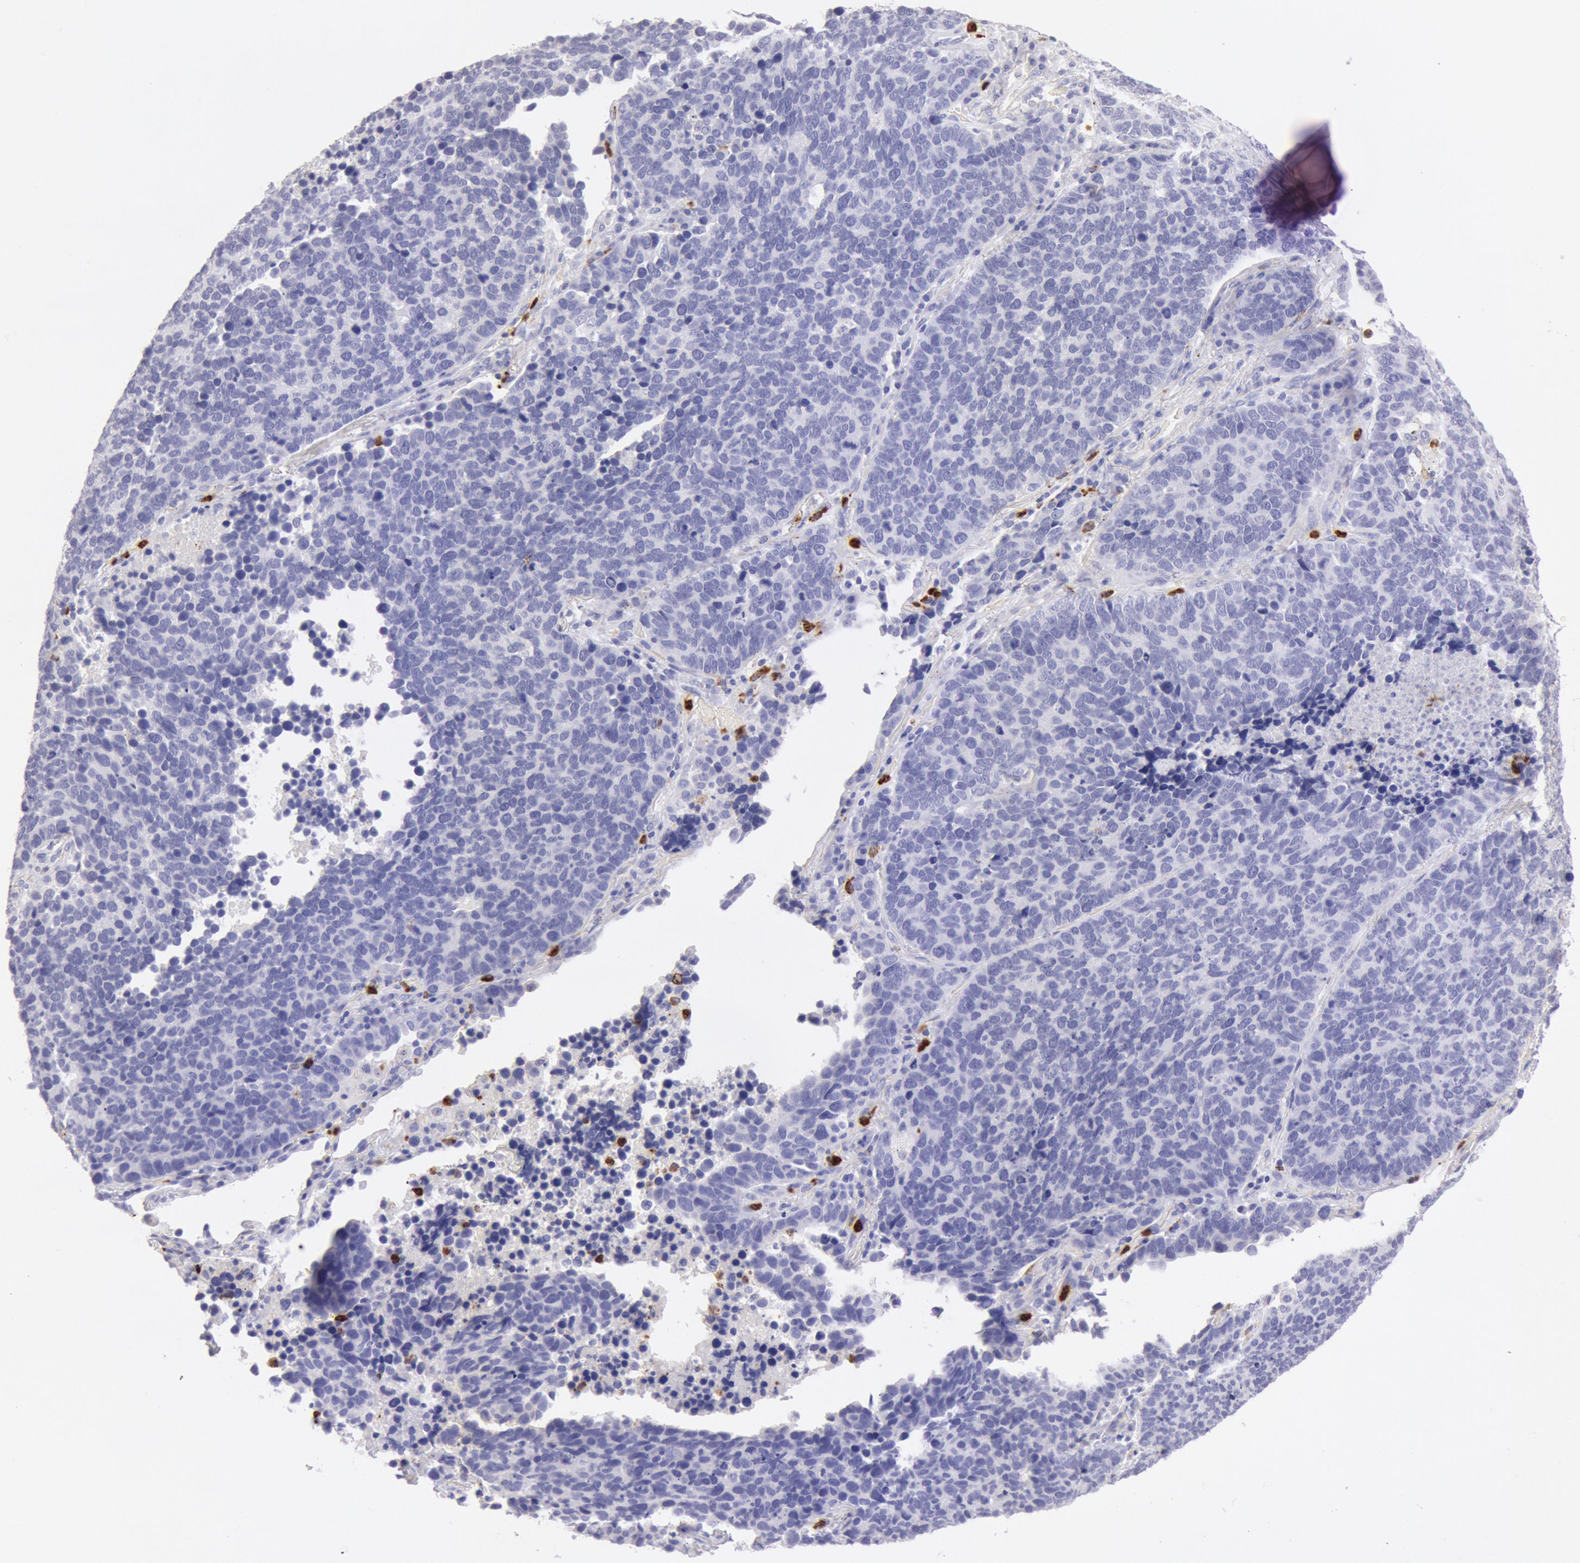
{"staining": {"intensity": "negative", "quantity": "none", "location": "none"}, "tissue": "lung cancer", "cell_type": "Tumor cells", "image_type": "cancer", "snomed": [{"axis": "morphology", "description": "Neoplasm, malignant, NOS"}, {"axis": "topography", "description": "Lung"}], "caption": "DAB immunohistochemical staining of human malignant neoplasm (lung) displays no significant staining in tumor cells. (DAB immunohistochemistry (IHC) with hematoxylin counter stain).", "gene": "FCN1", "patient": {"sex": "female", "age": 75}}